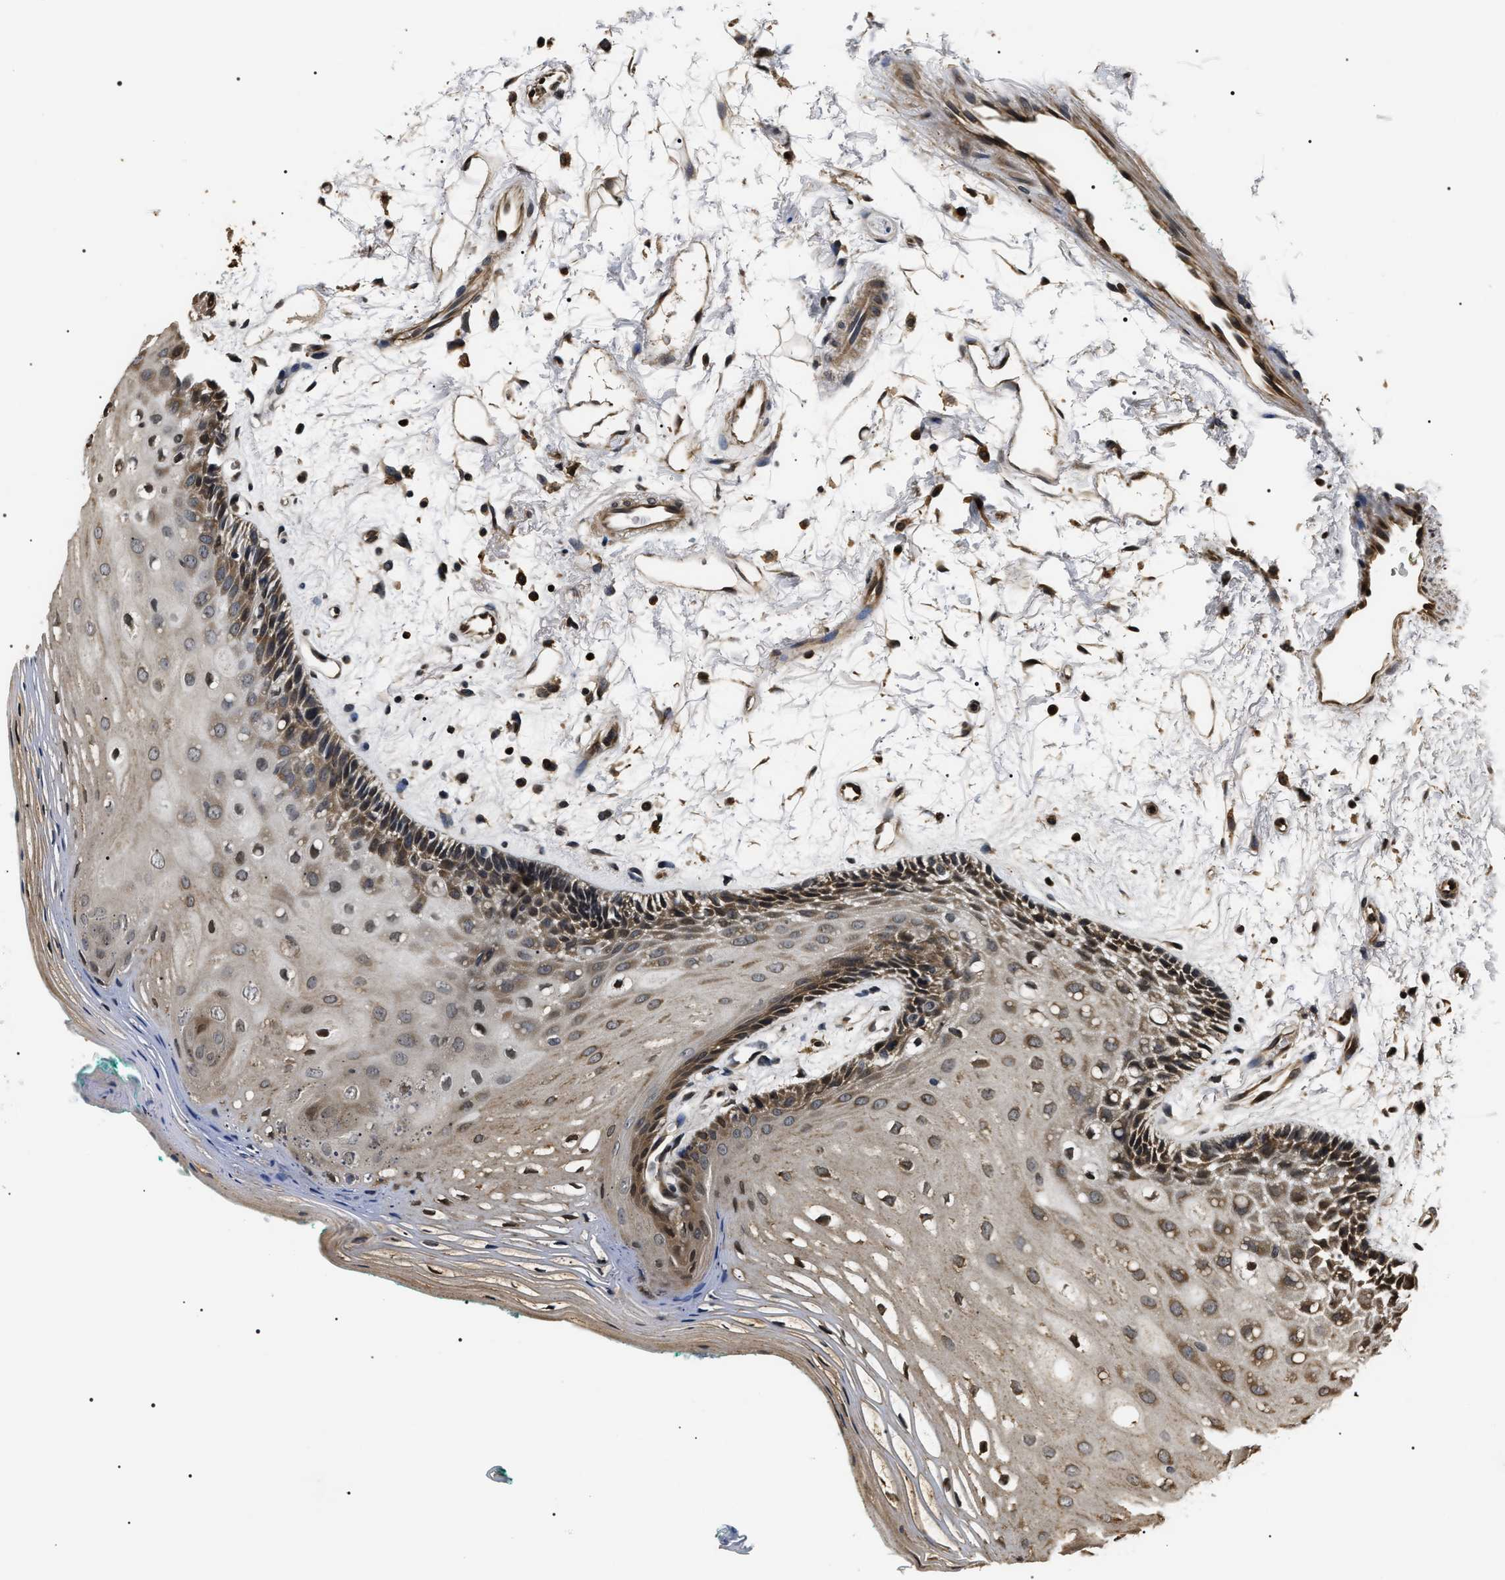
{"staining": {"intensity": "moderate", "quantity": ">75%", "location": "cytoplasmic/membranous,nuclear"}, "tissue": "oral mucosa", "cell_type": "Squamous epithelial cells", "image_type": "normal", "snomed": [{"axis": "morphology", "description": "Normal tissue, NOS"}, {"axis": "topography", "description": "Skeletal muscle"}, {"axis": "topography", "description": "Oral tissue"}, {"axis": "topography", "description": "Peripheral nerve tissue"}], "caption": "Immunohistochemical staining of unremarkable oral mucosa demonstrates moderate cytoplasmic/membranous,nuclear protein expression in about >75% of squamous epithelial cells.", "gene": "ARHGAP22", "patient": {"sex": "female", "age": 84}}